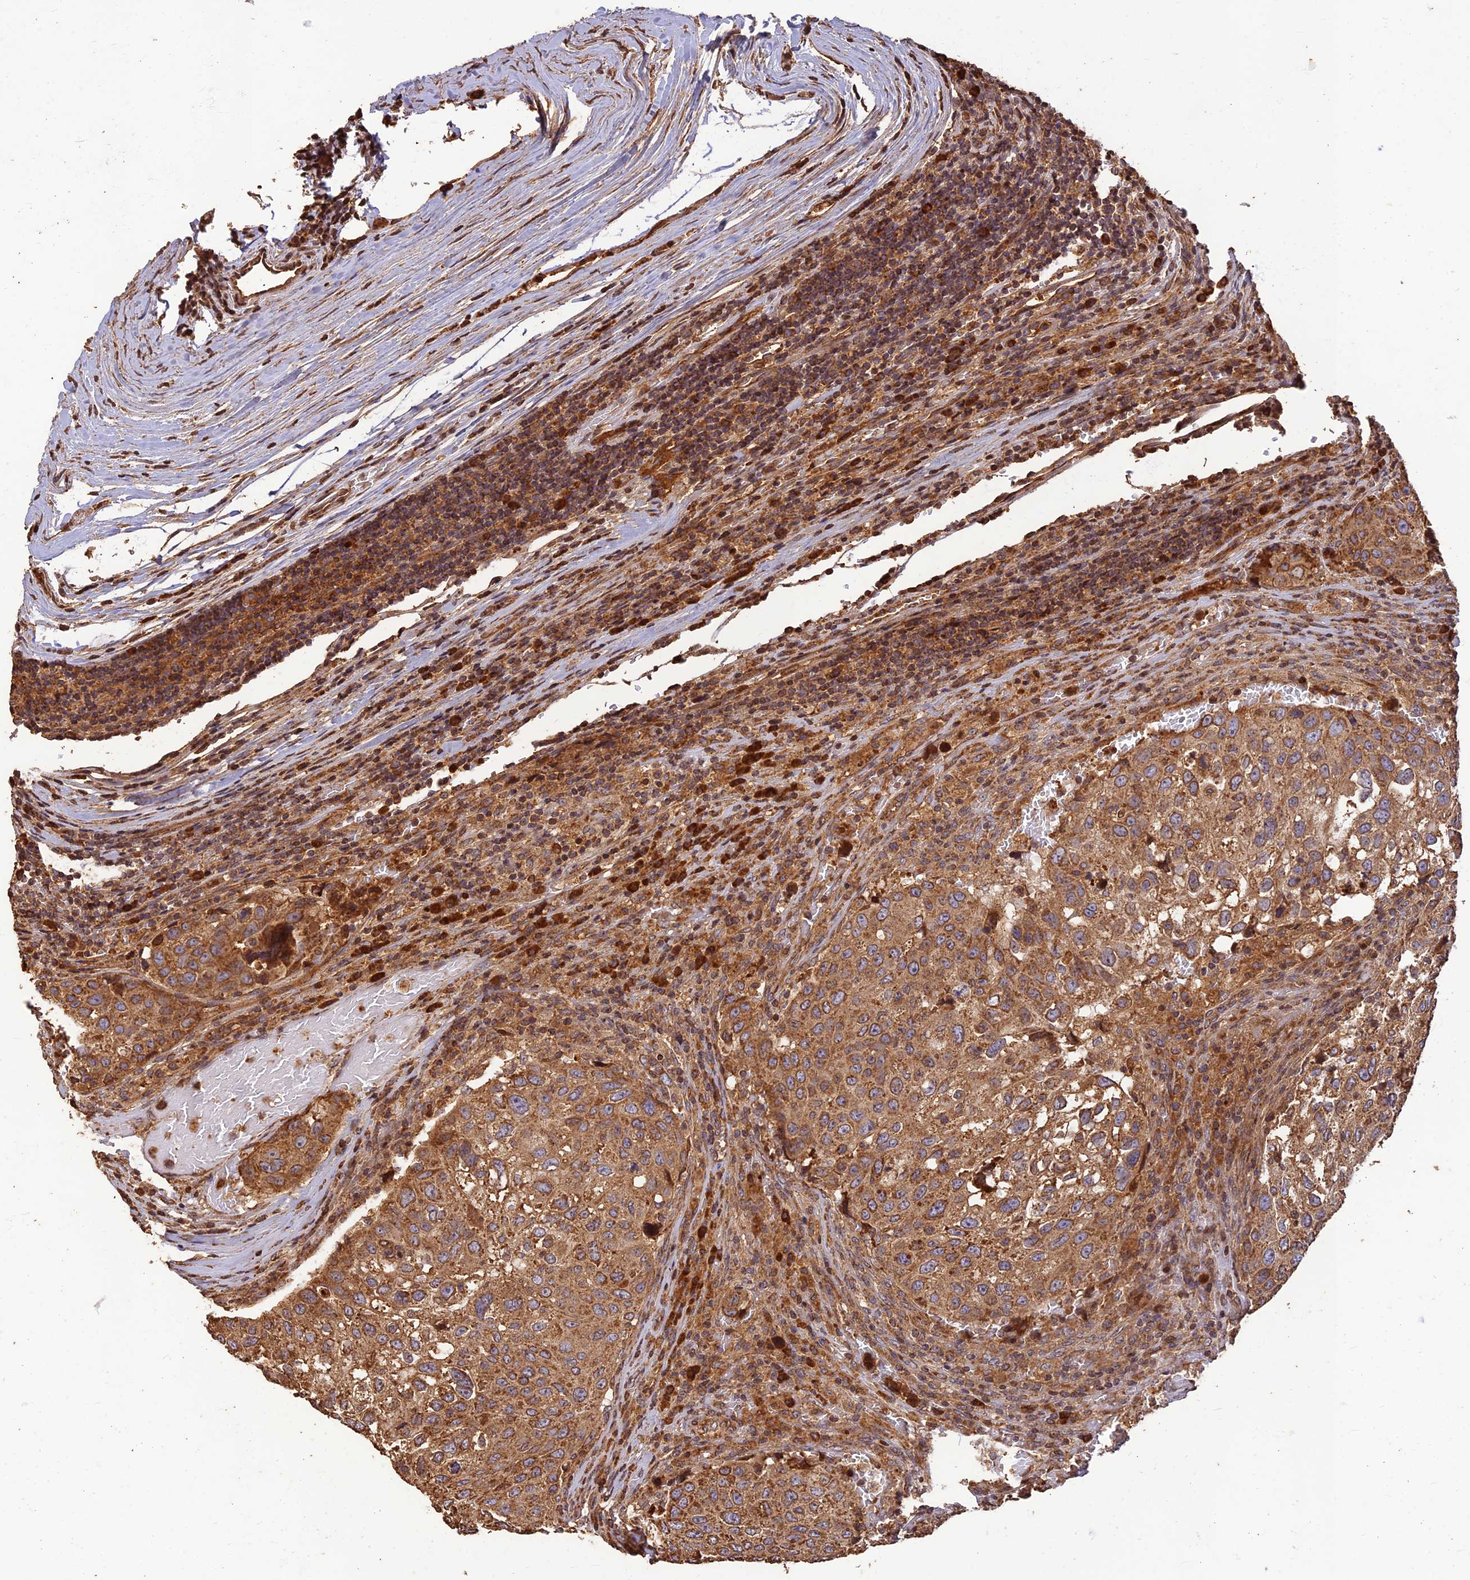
{"staining": {"intensity": "moderate", "quantity": ">75%", "location": "cytoplasmic/membranous"}, "tissue": "urothelial cancer", "cell_type": "Tumor cells", "image_type": "cancer", "snomed": [{"axis": "morphology", "description": "Urothelial carcinoma, High grade"}, {"axis": "topography", "description": "Lymph node"}, {"axis": "topography", "description": "Urinary bladder"}], "caption": "Immunohistochemistry staining of urothelial cancer, which demonstrates medium levels of moderate cytoplasmic/membranous expression in approximately >75% of tumor cells indicating moderate cytoplasmic/membranous protein positivity. The staining was performed using DAB (3,3'-diaminobenzidine) (brown) for protein detection and nuclei were counterstained in hematoxylin (blue).", "gene": "CORO1C", "patient": {"sex": "male", "age": 51}}